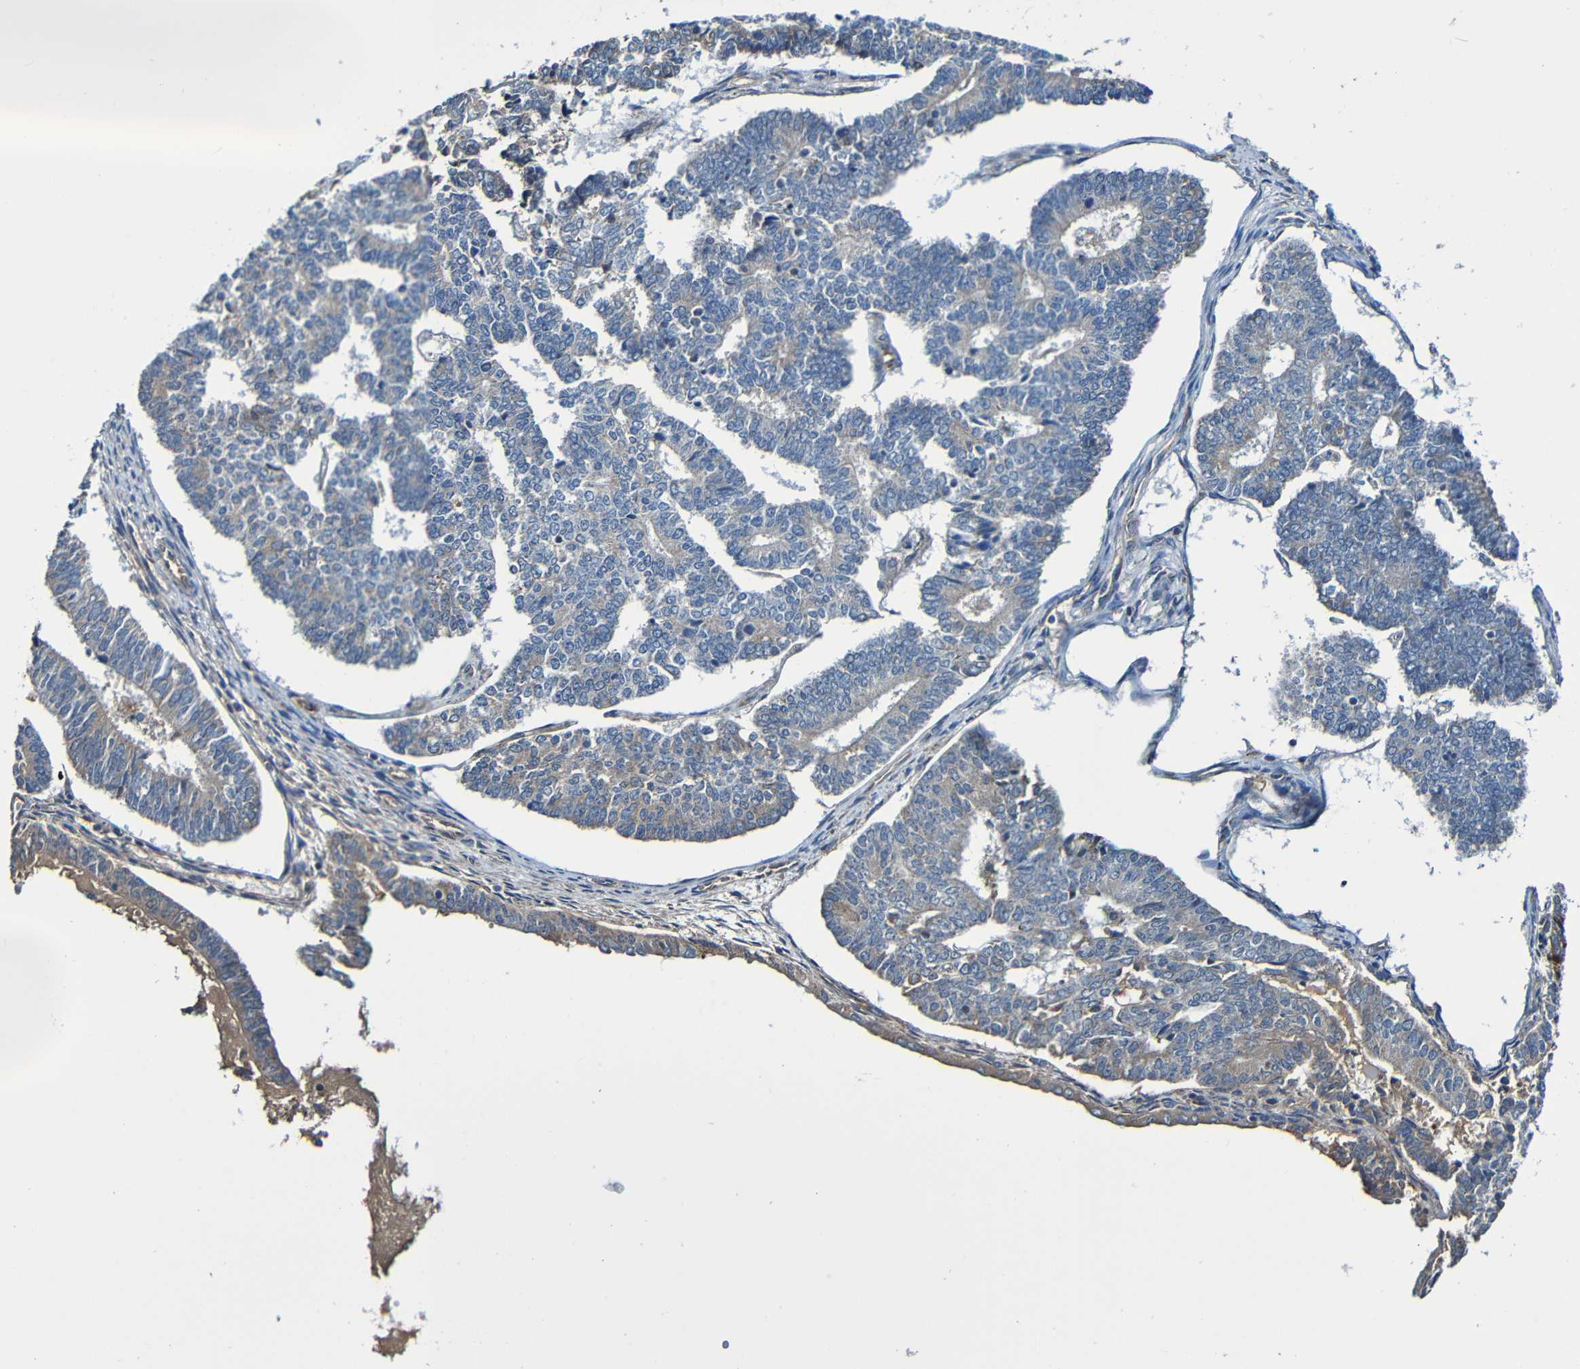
{"staining": {"intensity": "weak", "quantity": "<25%", "location": "cytoplasmic/membranous"}, "tissue": "endometrial cancer", "cell_type": "Tumor cells", "image_type": "cancer", "snomed": [{"axis": "morphology", "description": "Adenocarcinoma, NOS"}, {"axis": "topography", "description": "Endometrium"}], "caption": "Immunohistochemical staining of human adenocarcinoma (endometrial) shows no significant staining in tumor cells.", "gene": "ADAM15", "patient": {"sex": "female", "age": 70}}